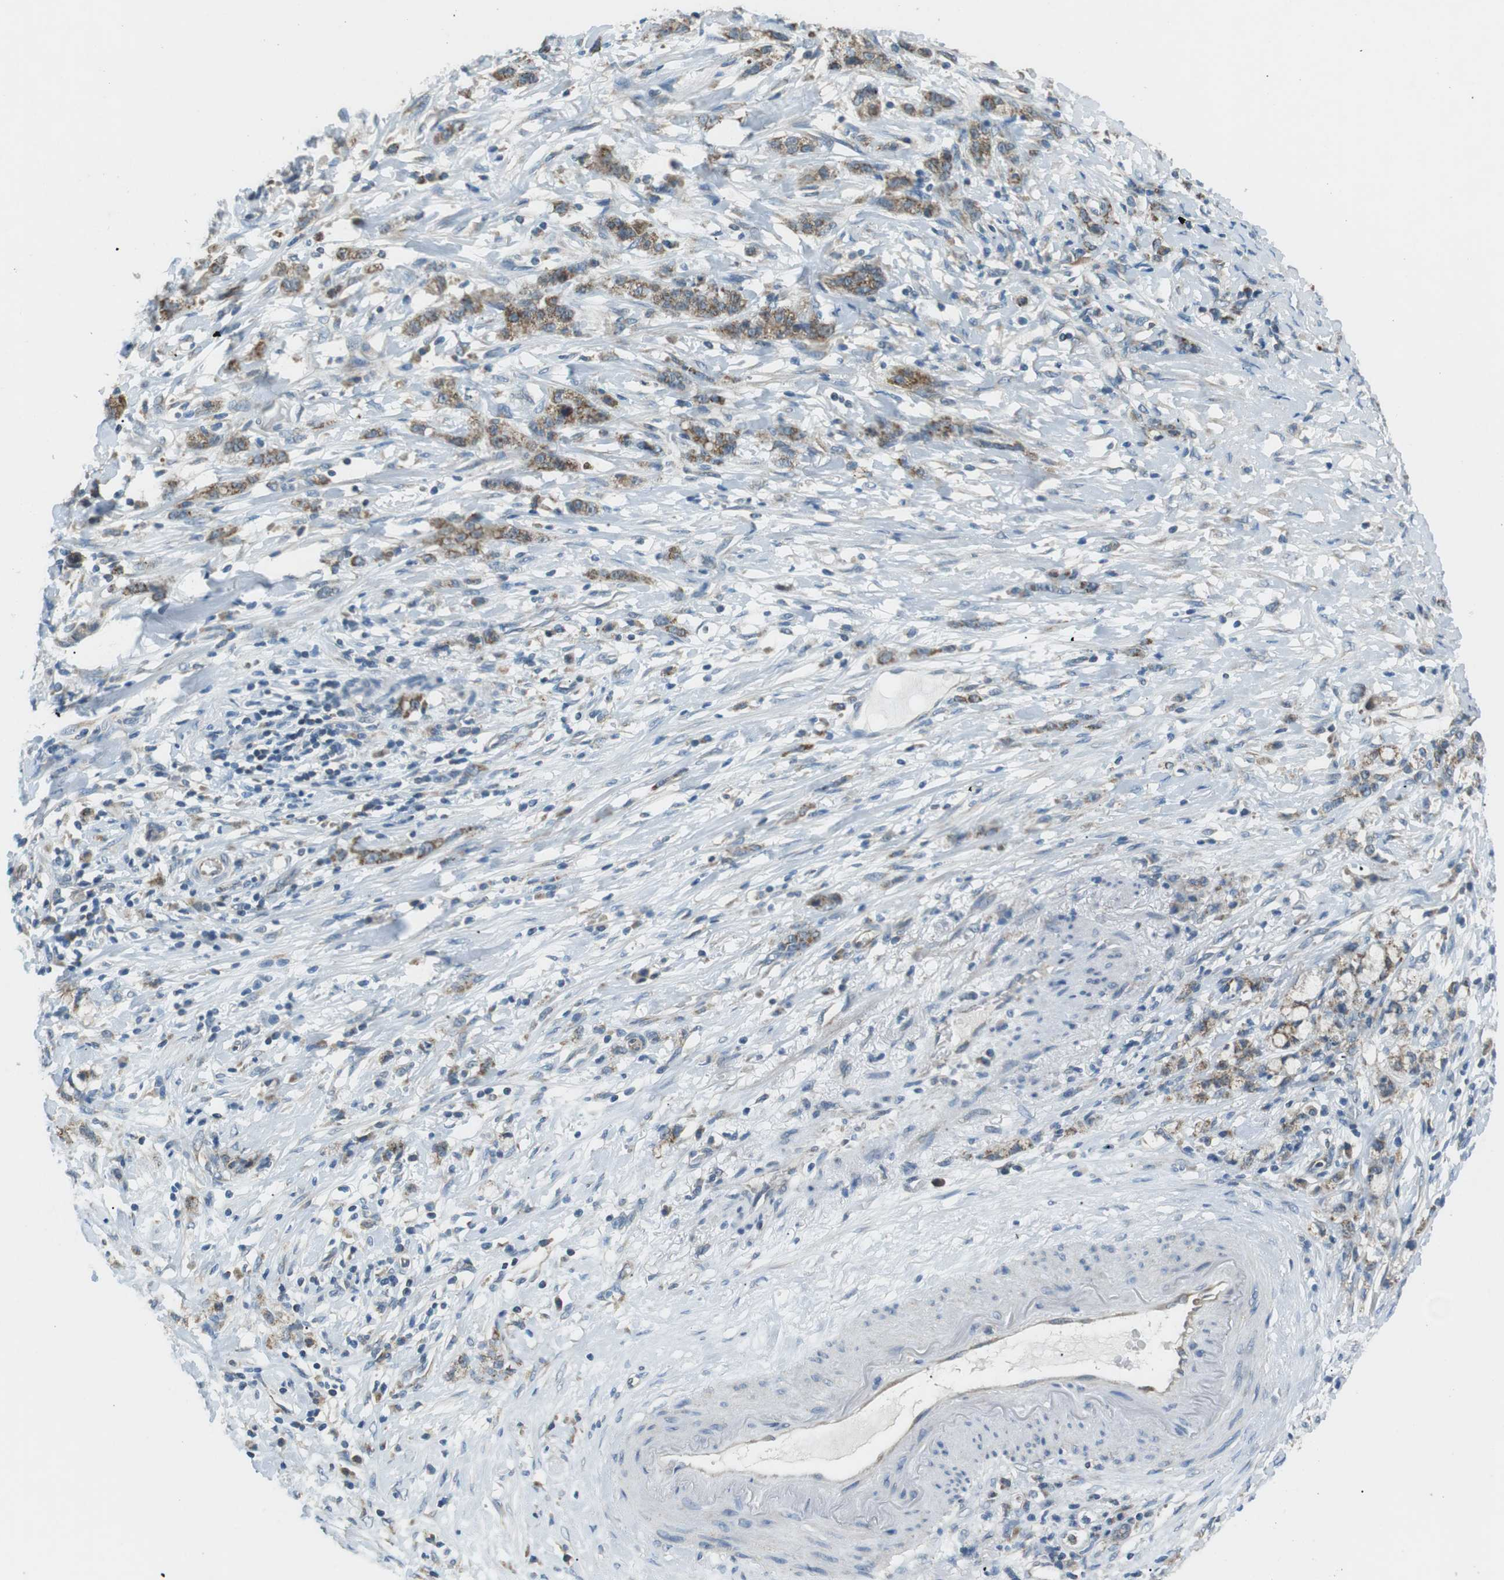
{"staining": {"intensity": "moderate", "quantity": ">75%", "location": "cytoplasmic/membranous"}, "tissue": "stomach cancer", "cell_type": "Tumor cells", "image_type": "cancer", "snomed": [{"axis": "morphology", "description": "Adenocarcinoma, NOS"}, {"axis": "topography", "description": "Stomach, lower"}], "caption": "Moderate cytoplasmic/membranous protein positivity is appreciated in about >75% of tumor cells in stomach adenocarcinoma.", "gene": "BACE1", "patient": {"sex": "male", "age": 88}}